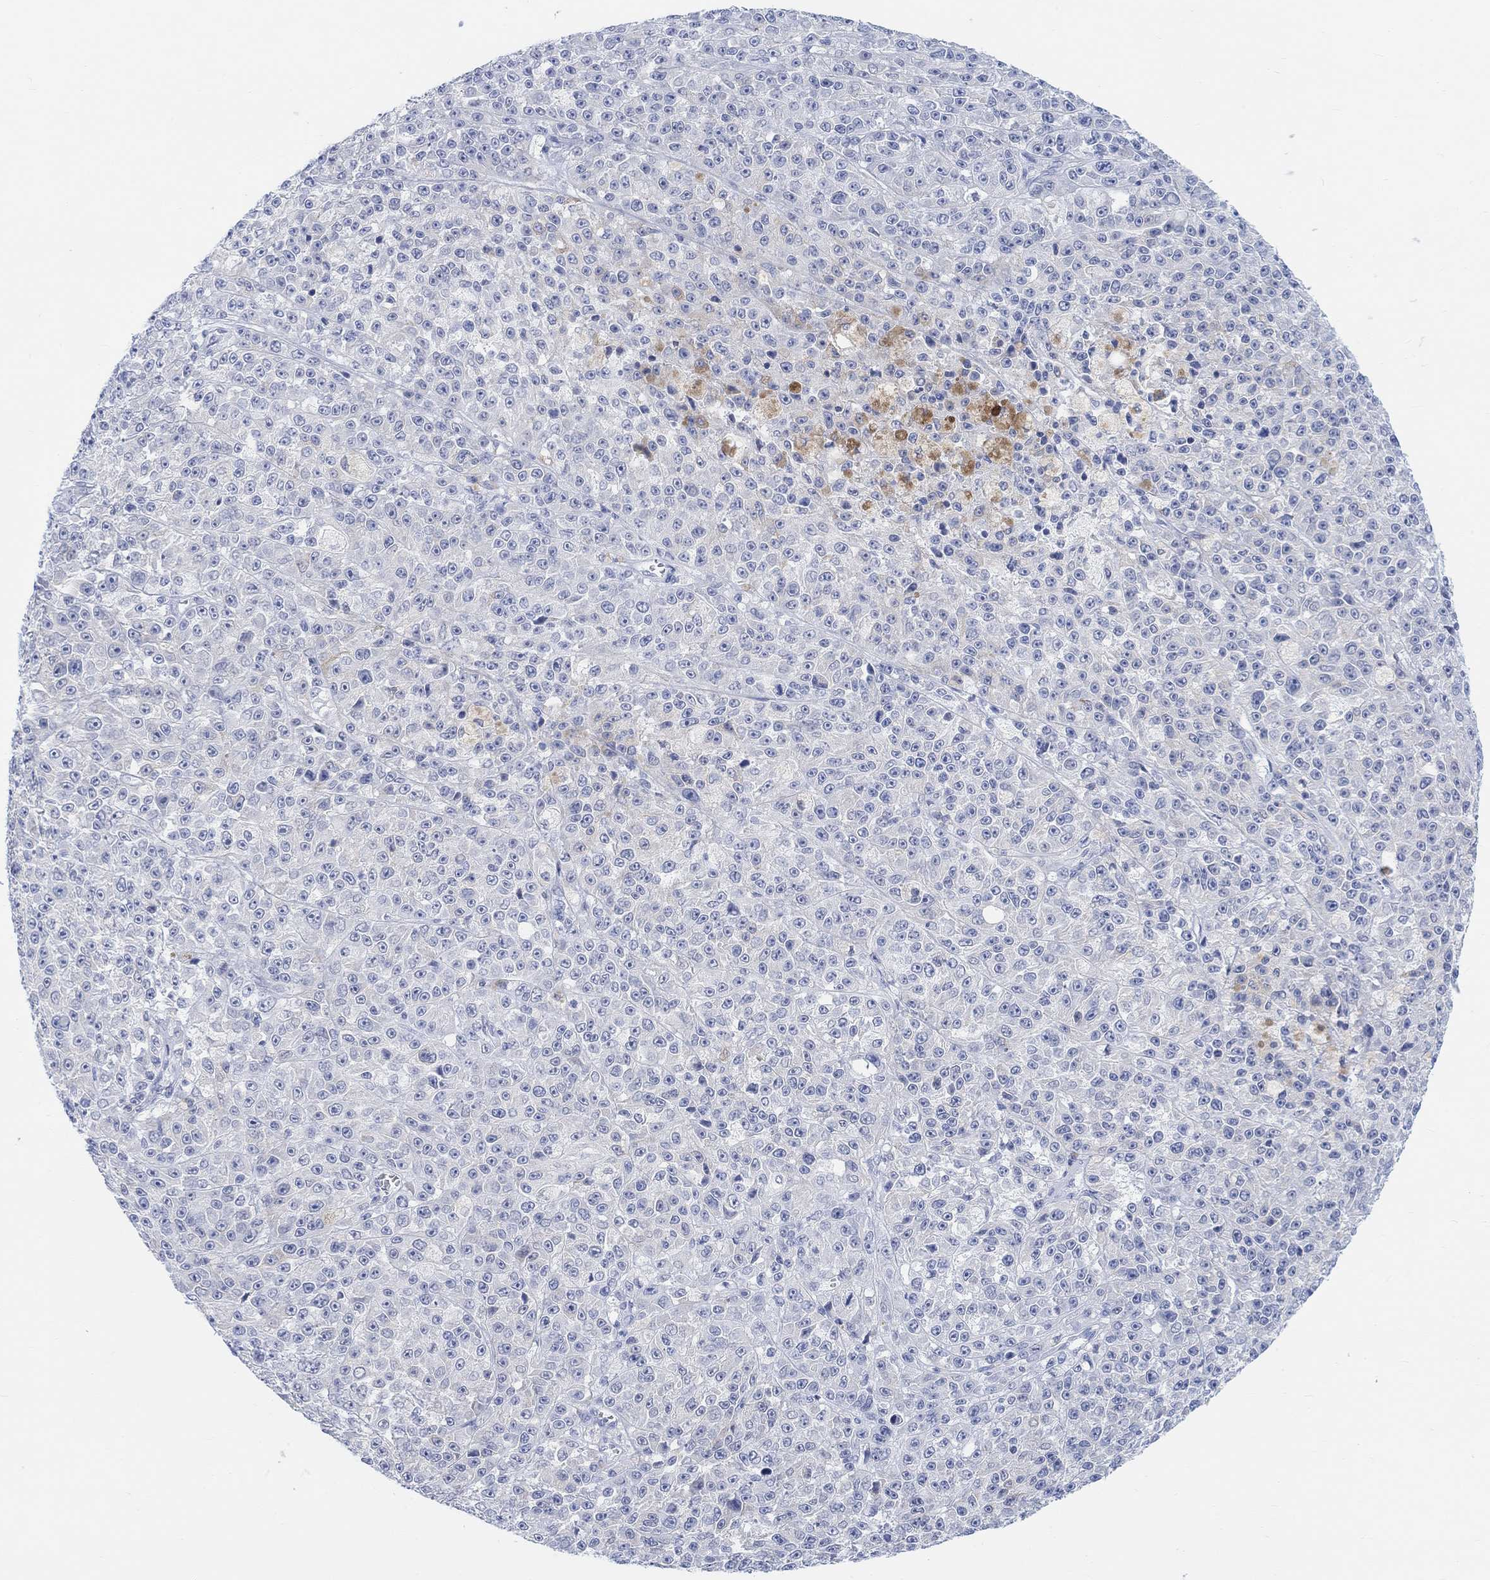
{"staining": {"intensity": "negative", "quantity": "none", "location": "none"}, "tissue": "melanoma", "cell_type": "Tumor cells", "image_type": "cancer", "snomed": [{"axis": "morphology", "description": "Malignant melanoma, NOS"}, {"axis": "topography", "description": "Skin"}], "caption": "Malignant melanoma was stained to show a protein in brown. There is no significant staining in tumor cells. Nuclei are stained in blue.", "gene": "ENO4", "patient": {"sex": "female", "age": 58}}